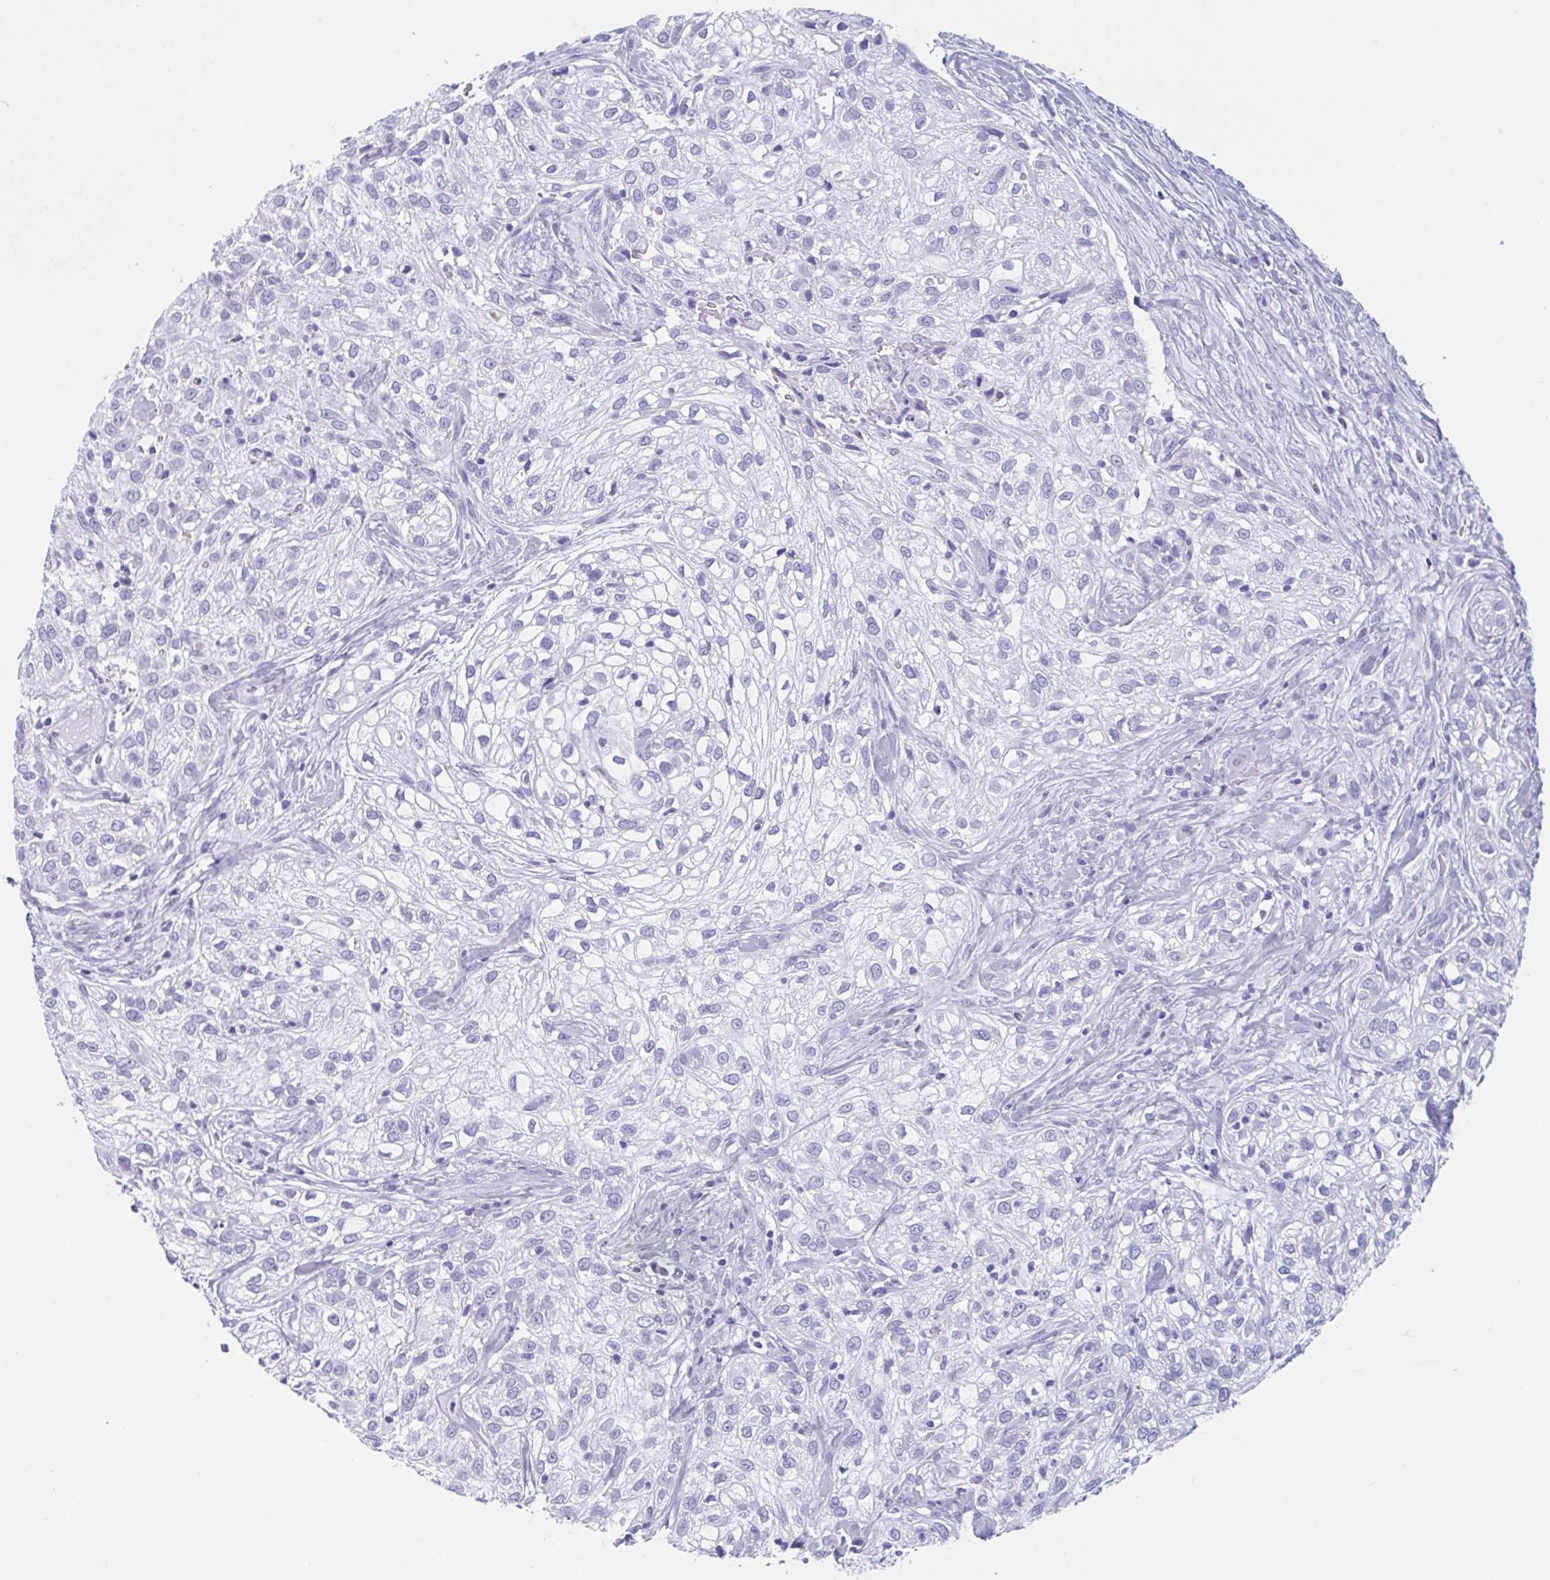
{"staining": {"intensity": "negative", "quantity": "none", "location": "none"}, "tissue": "skin cancer", "cell_type": "Tumor cells", "image_type": "cancer", "snomed": [{"axis": "morphology", "description": "Squamous cell carcinoma, NOS"}, {"axis": "topography", "description": "Skin"}], "caption": "An immunohistochemistry (IHC) micrograph of skin cancer is shown. There is no staining in tumor cells of skin cancer.", "gene": "CPTP", "patient": {"sex": "male", "age": 82}}